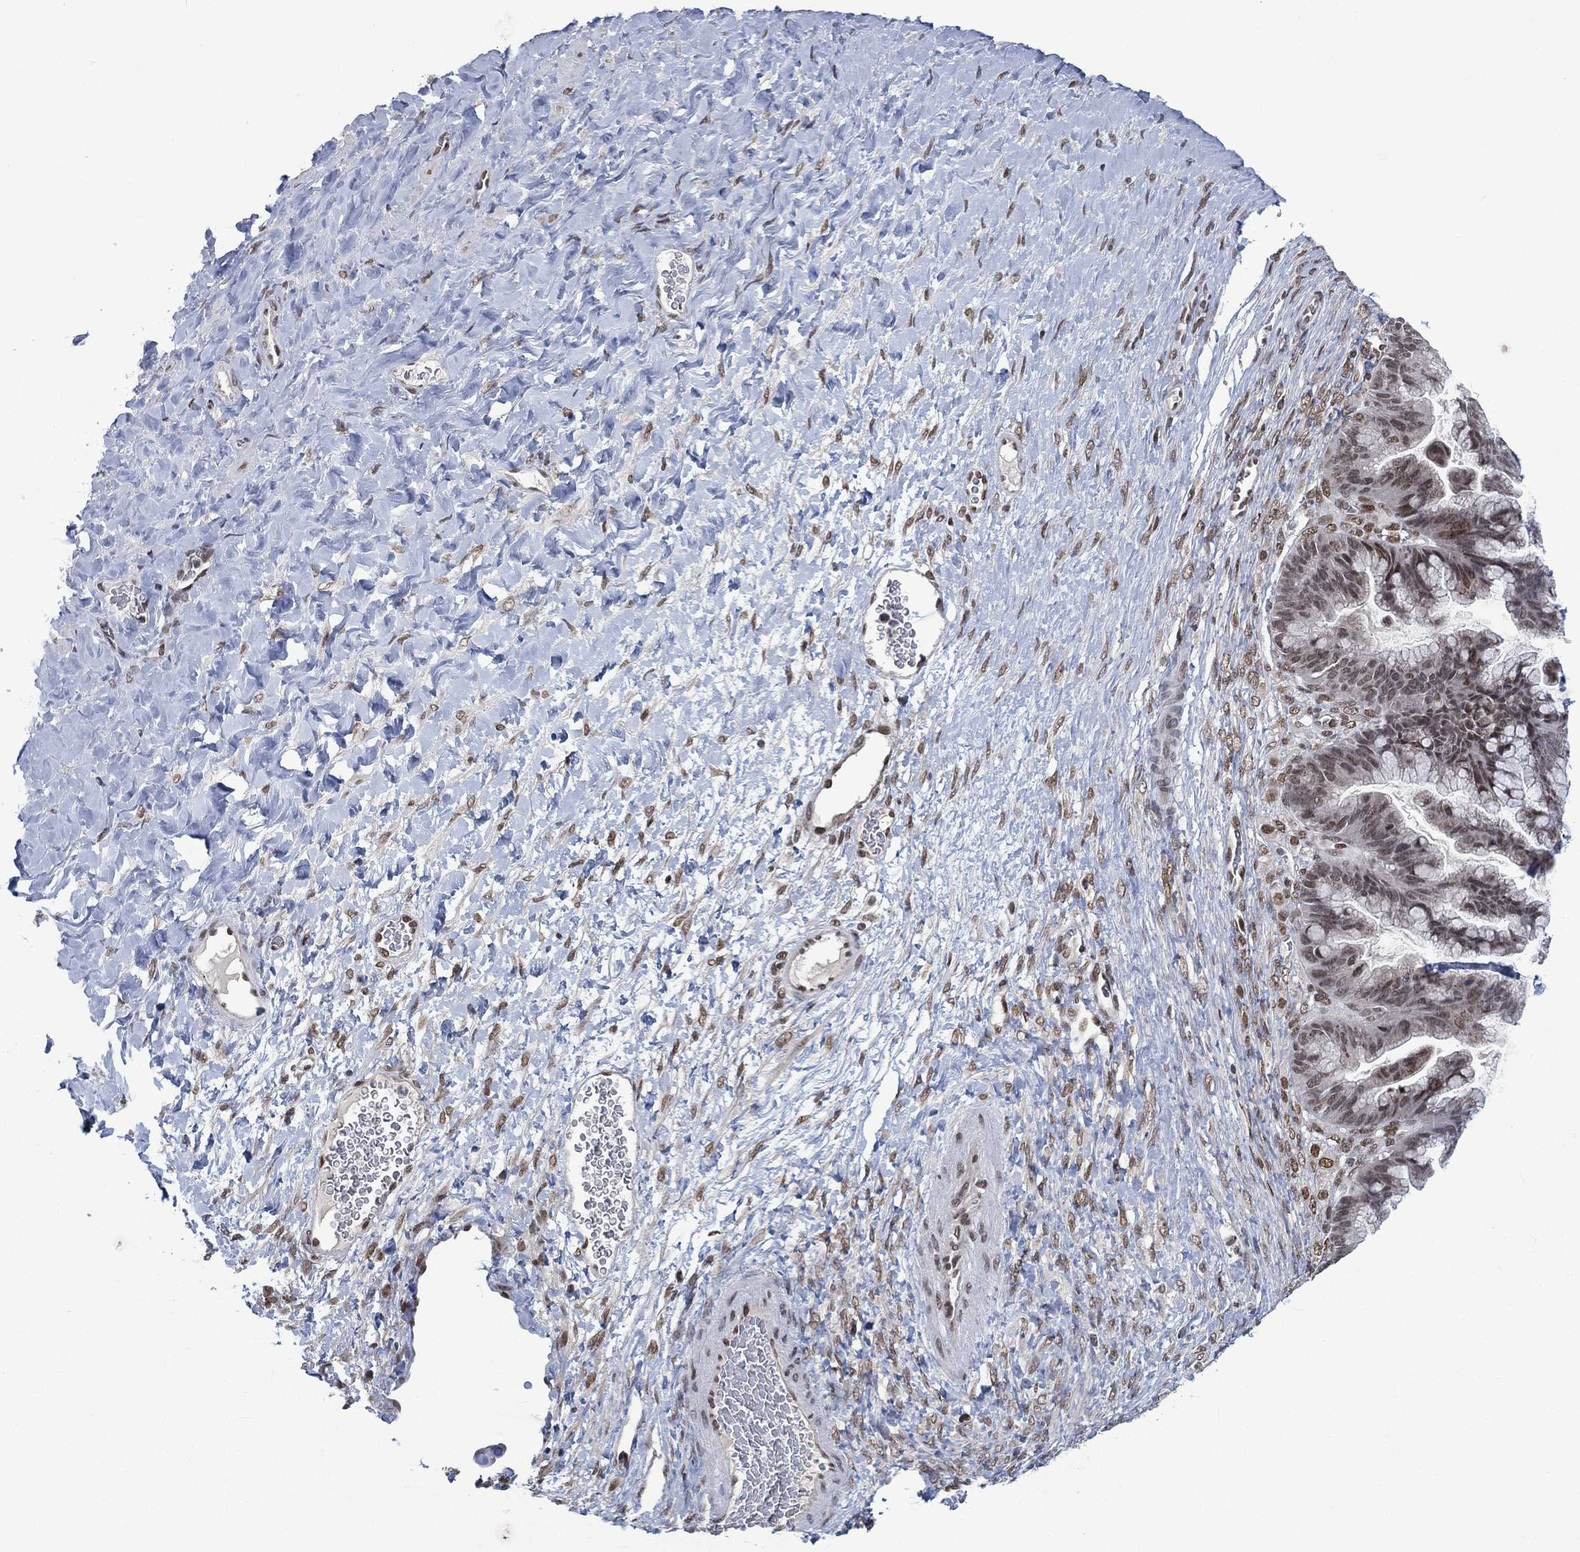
{"staining": {"intensity": "negative", "quantity": "none", "location": "none"}, "tissue": "ovarian cancer", "cell_type": "Tumor cells", "image_type": "cancer", "snomed": [{"axis": "morphology", "description": "Cystadenocarcinoma, mucinous, NOS"}, {"axis": "topography", "description": "Ovary"}], "caption": "Immunohistochemistry (IHC) photomicrograph of neoplastic tissue: ovarian cancer (mucinous cystadenocarcinoma) stained with DAB demonstrates no significant protein expression in tumor cells.", "gene": "YLPM1", "patient": {"sex": "female", "age": 67}}